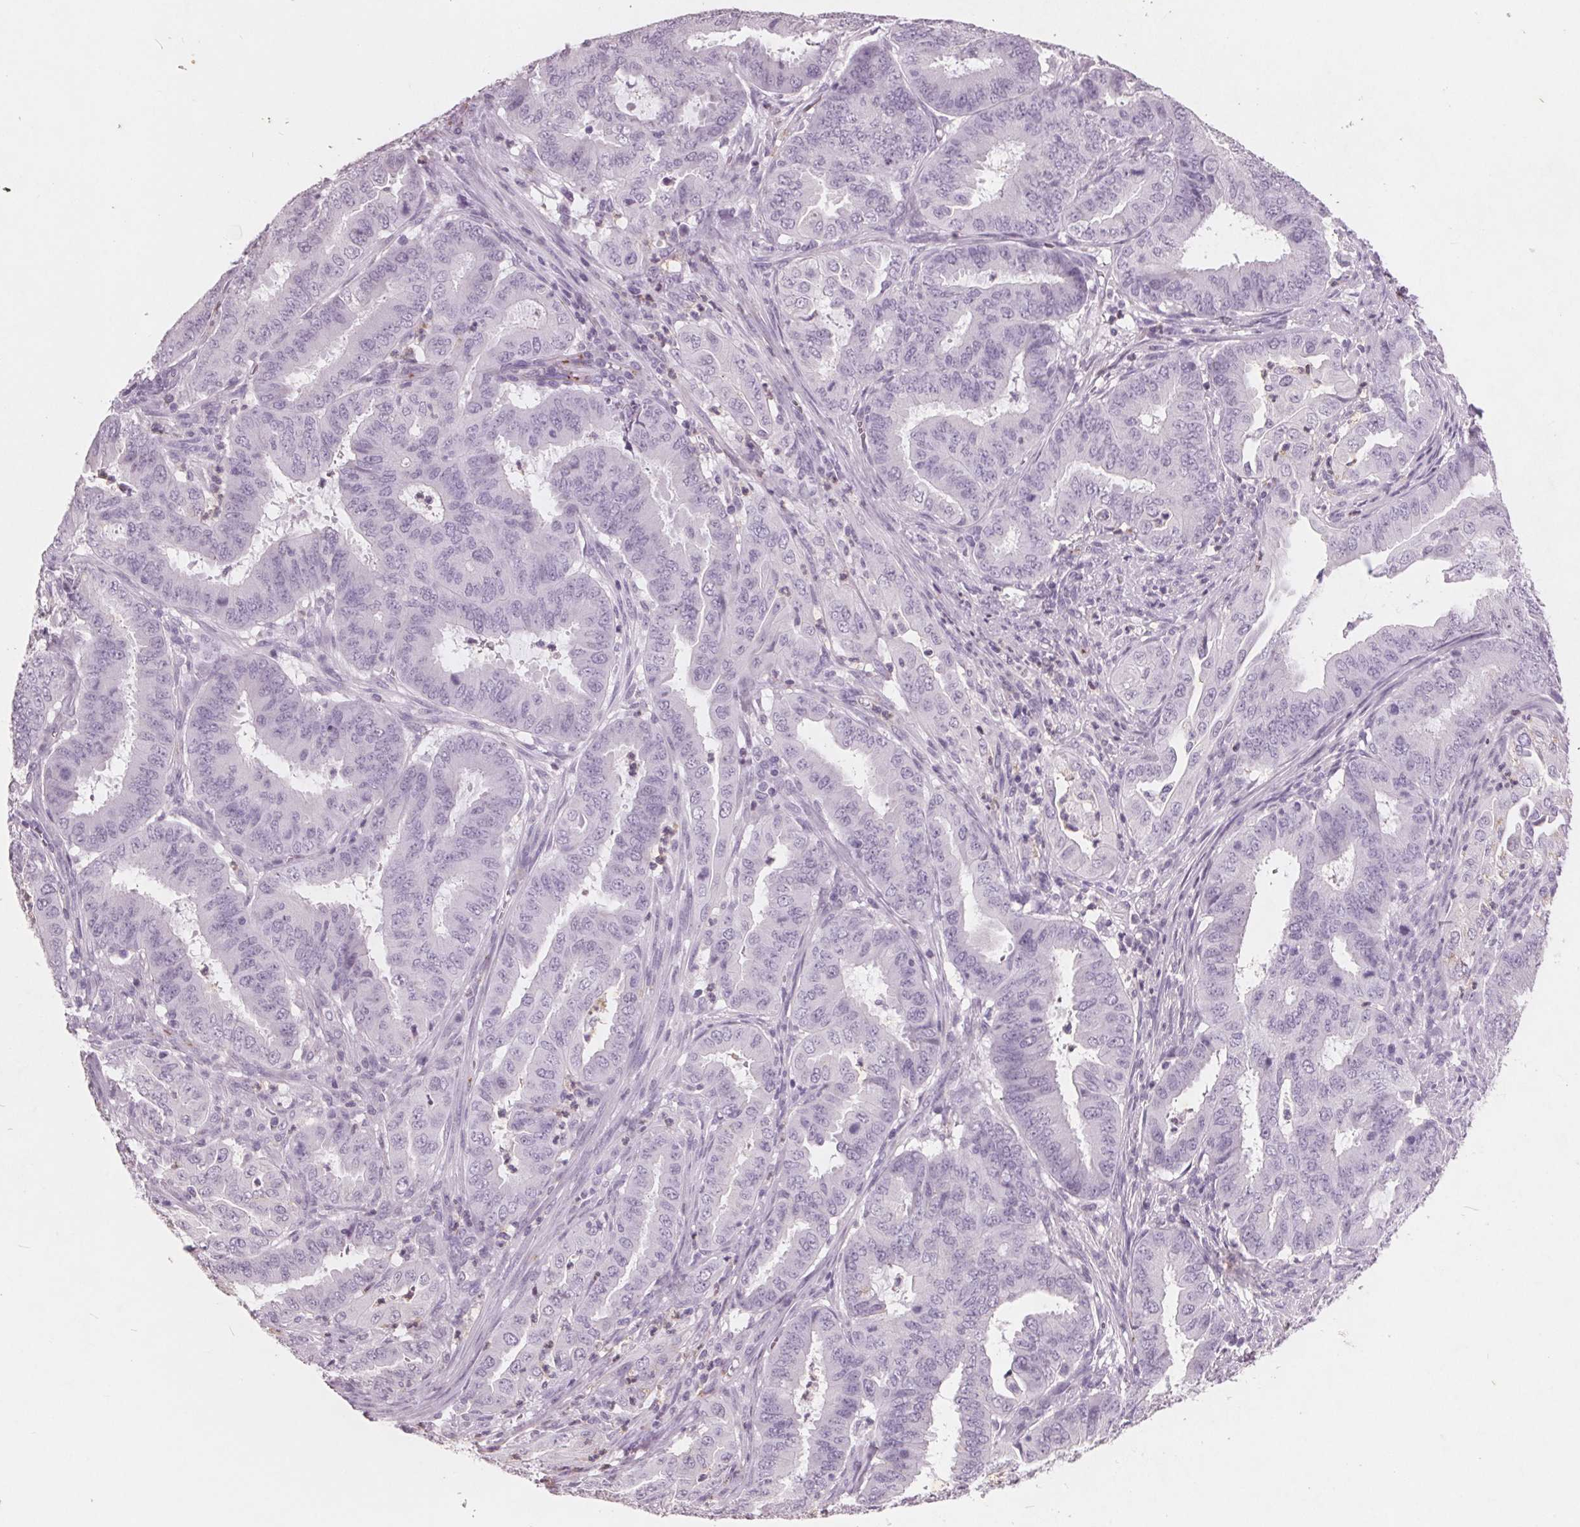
{"staining": {"intensity": "negative", "quantity": "none", "location": "none"}, "tissue": "endometrial cancer", "cell_type": "Tumor cells", "image_type": "cancer", "snomed": [{"axis": "morphology", "description": "Adenocarcinoma, NOS"}, {"axis": "topography", "description": "Endometrium"}], "caption": "IHC micrograph of human endometrial cancer stained for a protein (brown), which shows no expression in tumor cells.", "gene": "PTPN14", "patient": {"sex": "female", "age": 51}}